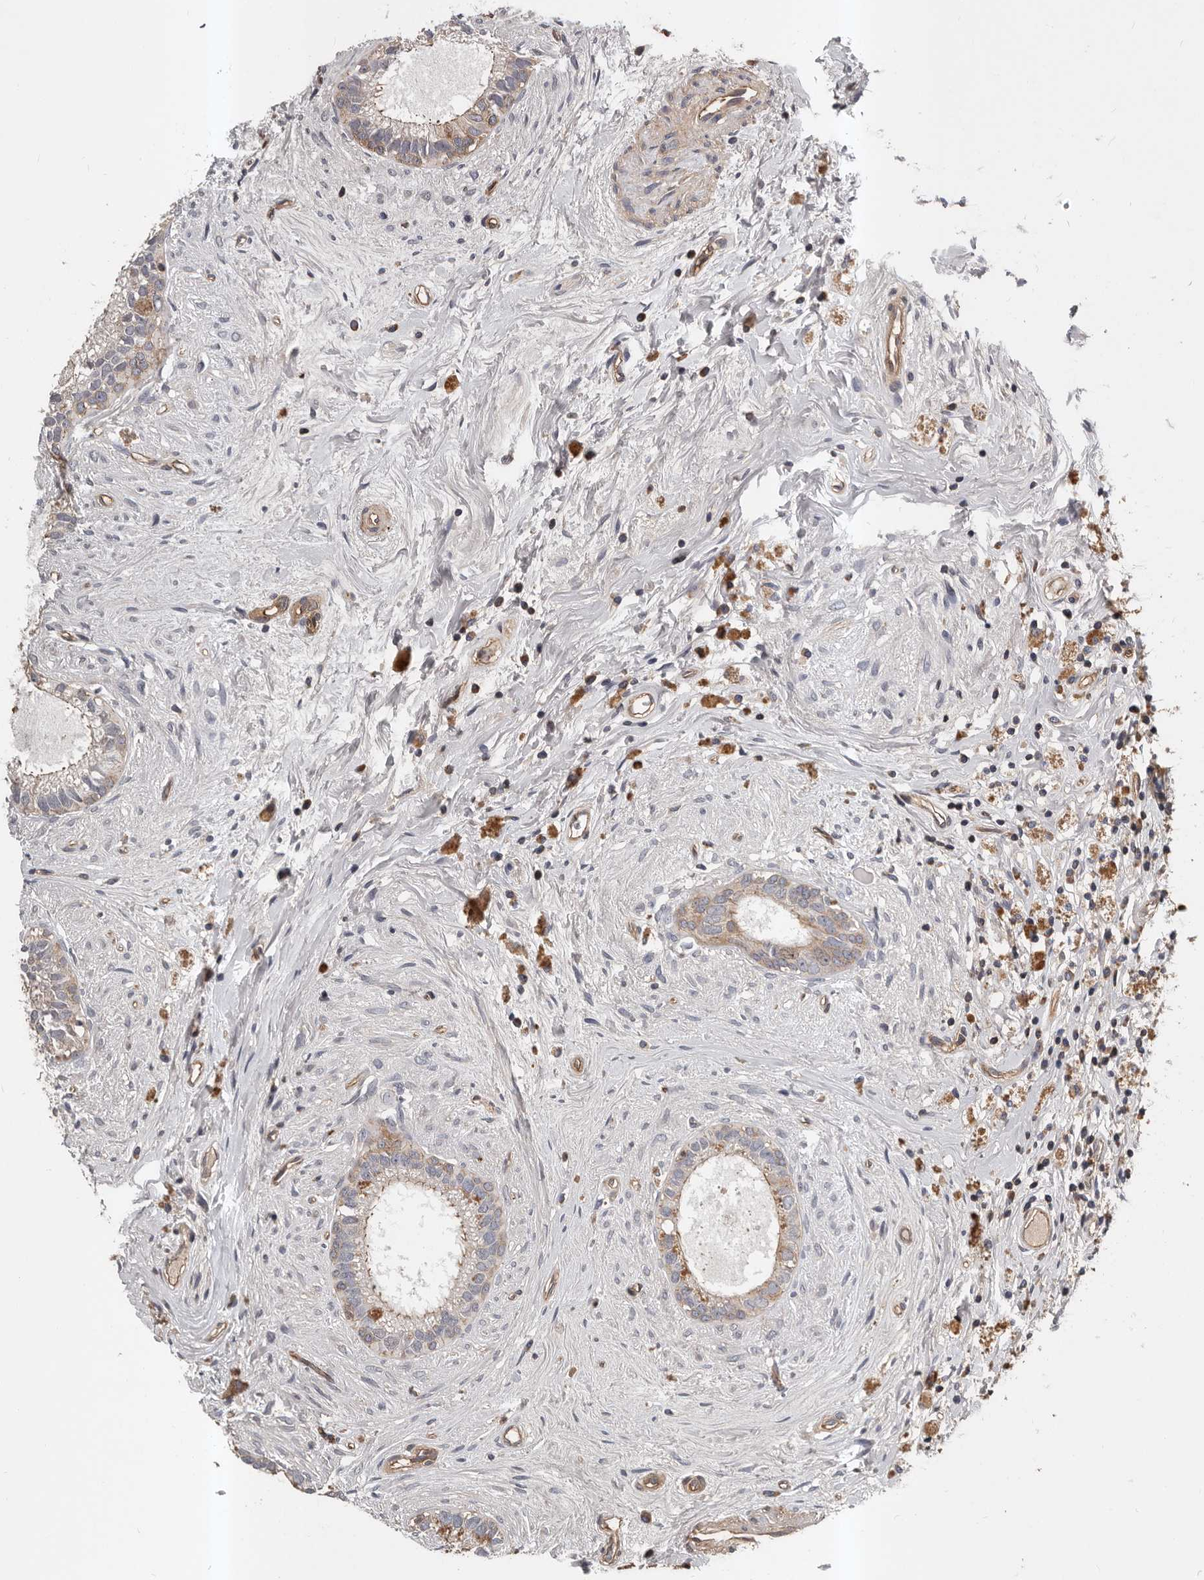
{"staining": {"intensity": "moderate", "quantity": "25%-75%", "location": "cytoplasmic/membranous"}, "tissue": "epididymis", "cell_type": "Glandular cells", "image_type": "normal", "snomed": [{"axis": "morphology", "description": "Normal tissue, NOS"}, {"axis": "topography", "description": "Epididymis"}], "caption": "Moderate cytoplasmic/membranous positivity is present in about 25%-75% of glandular cells in unremarkable epididymis. Immunohistochemistry stains the protein of interest in brown and the nuclei are stained blue.", "gene": "PNRC2", "patient": {"sex": "male", "age": 80}}